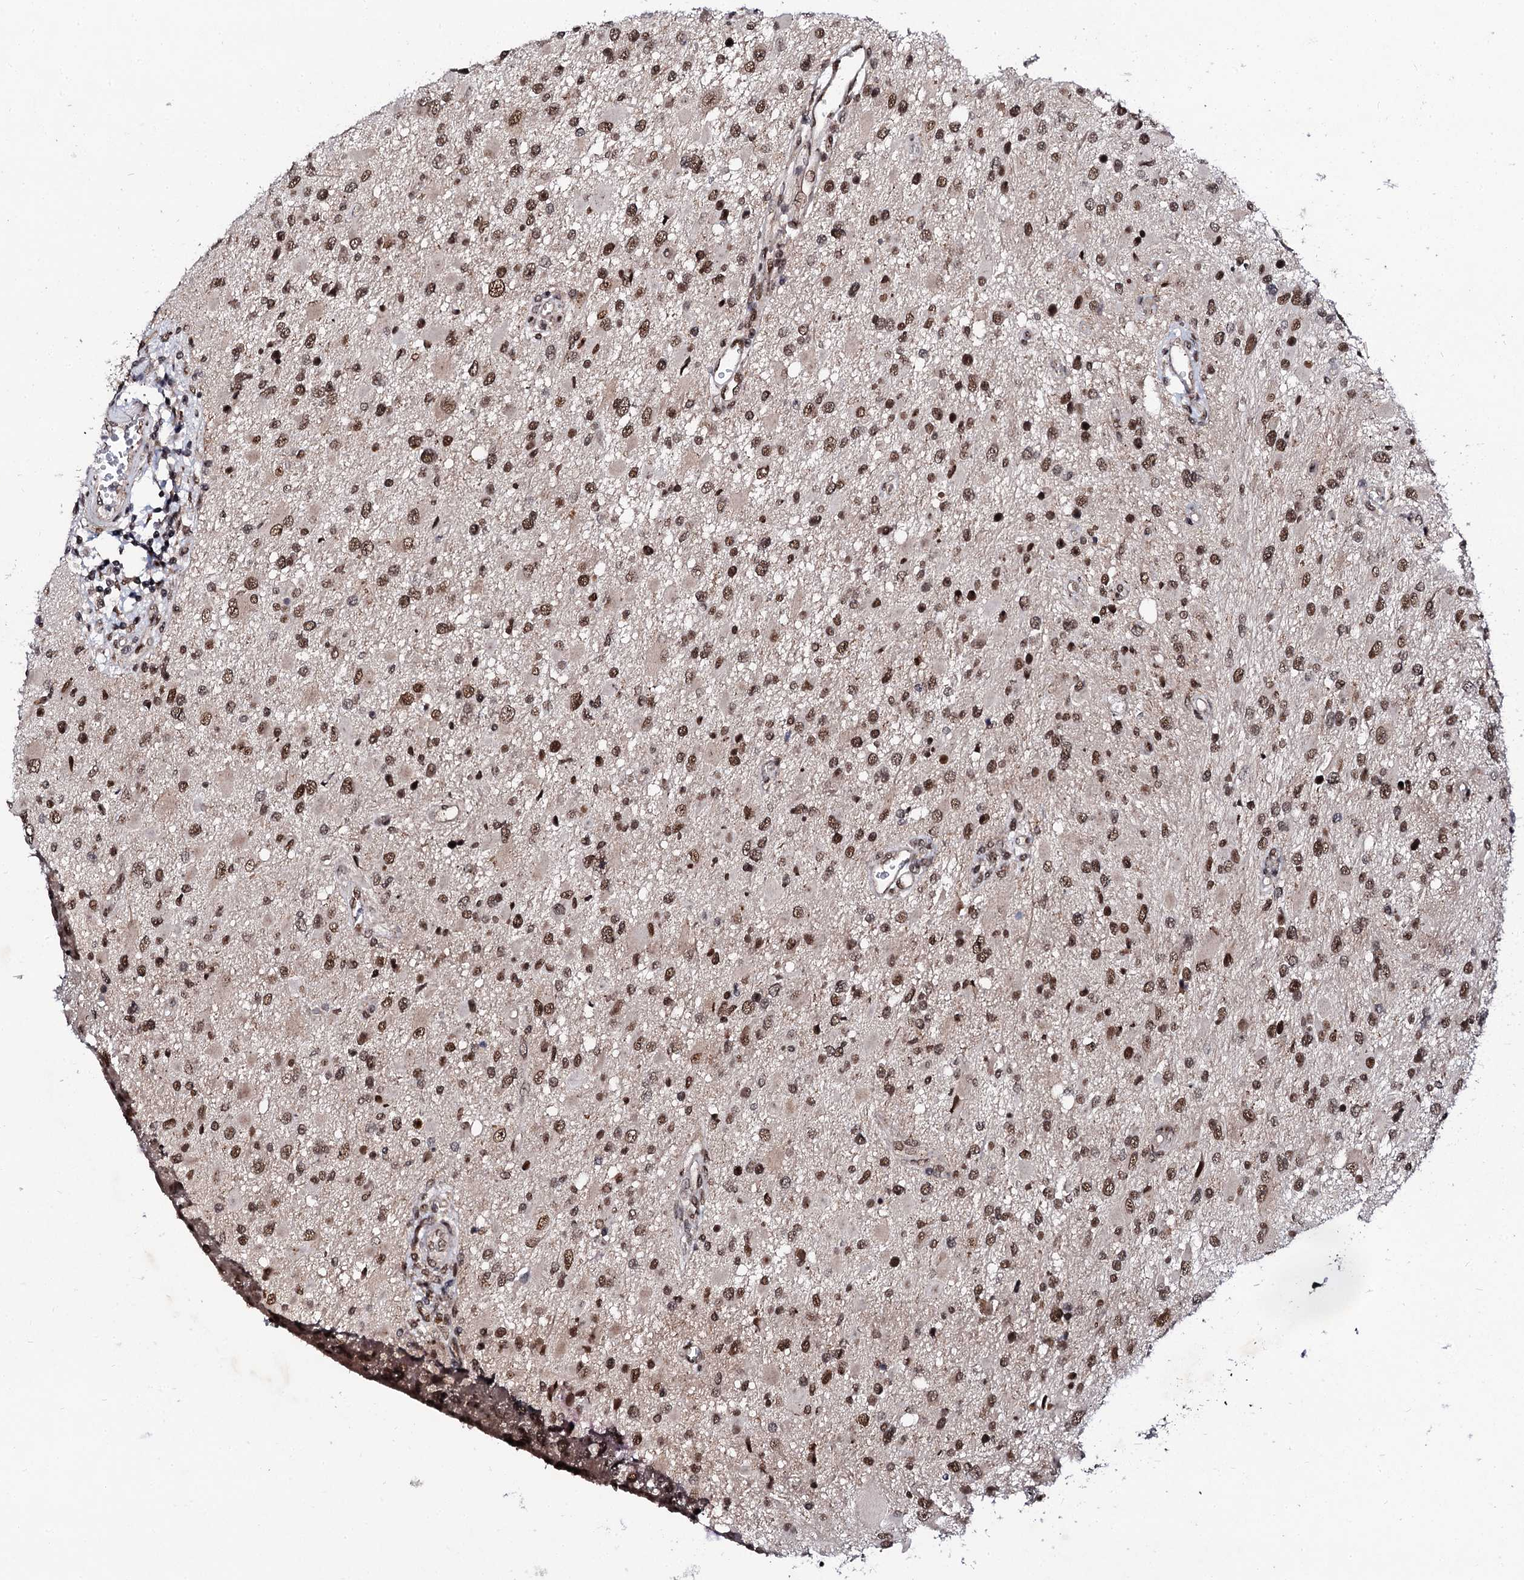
{"staining": {"intensity": "strong", "quantity": ">75%", "location": "nuclear"}, "tissue": "glioma", "cell_type": "Tumor cells", "image_type": "cancer", "snomed": [{"axis": "morphology", "description": "Glioma, malignant, High grade"}, {"axis": "topography", "description": "Brain"}], "caption": "The histopathology image demonstrates staining of glioma, revealing strong nuclear protein positivity (brown color) within tumor cells. (DAB IHC with brightfield microscopy, high magnification).", "gene": "CSTF3", "patient": {"sex": "male", "age": 53}}